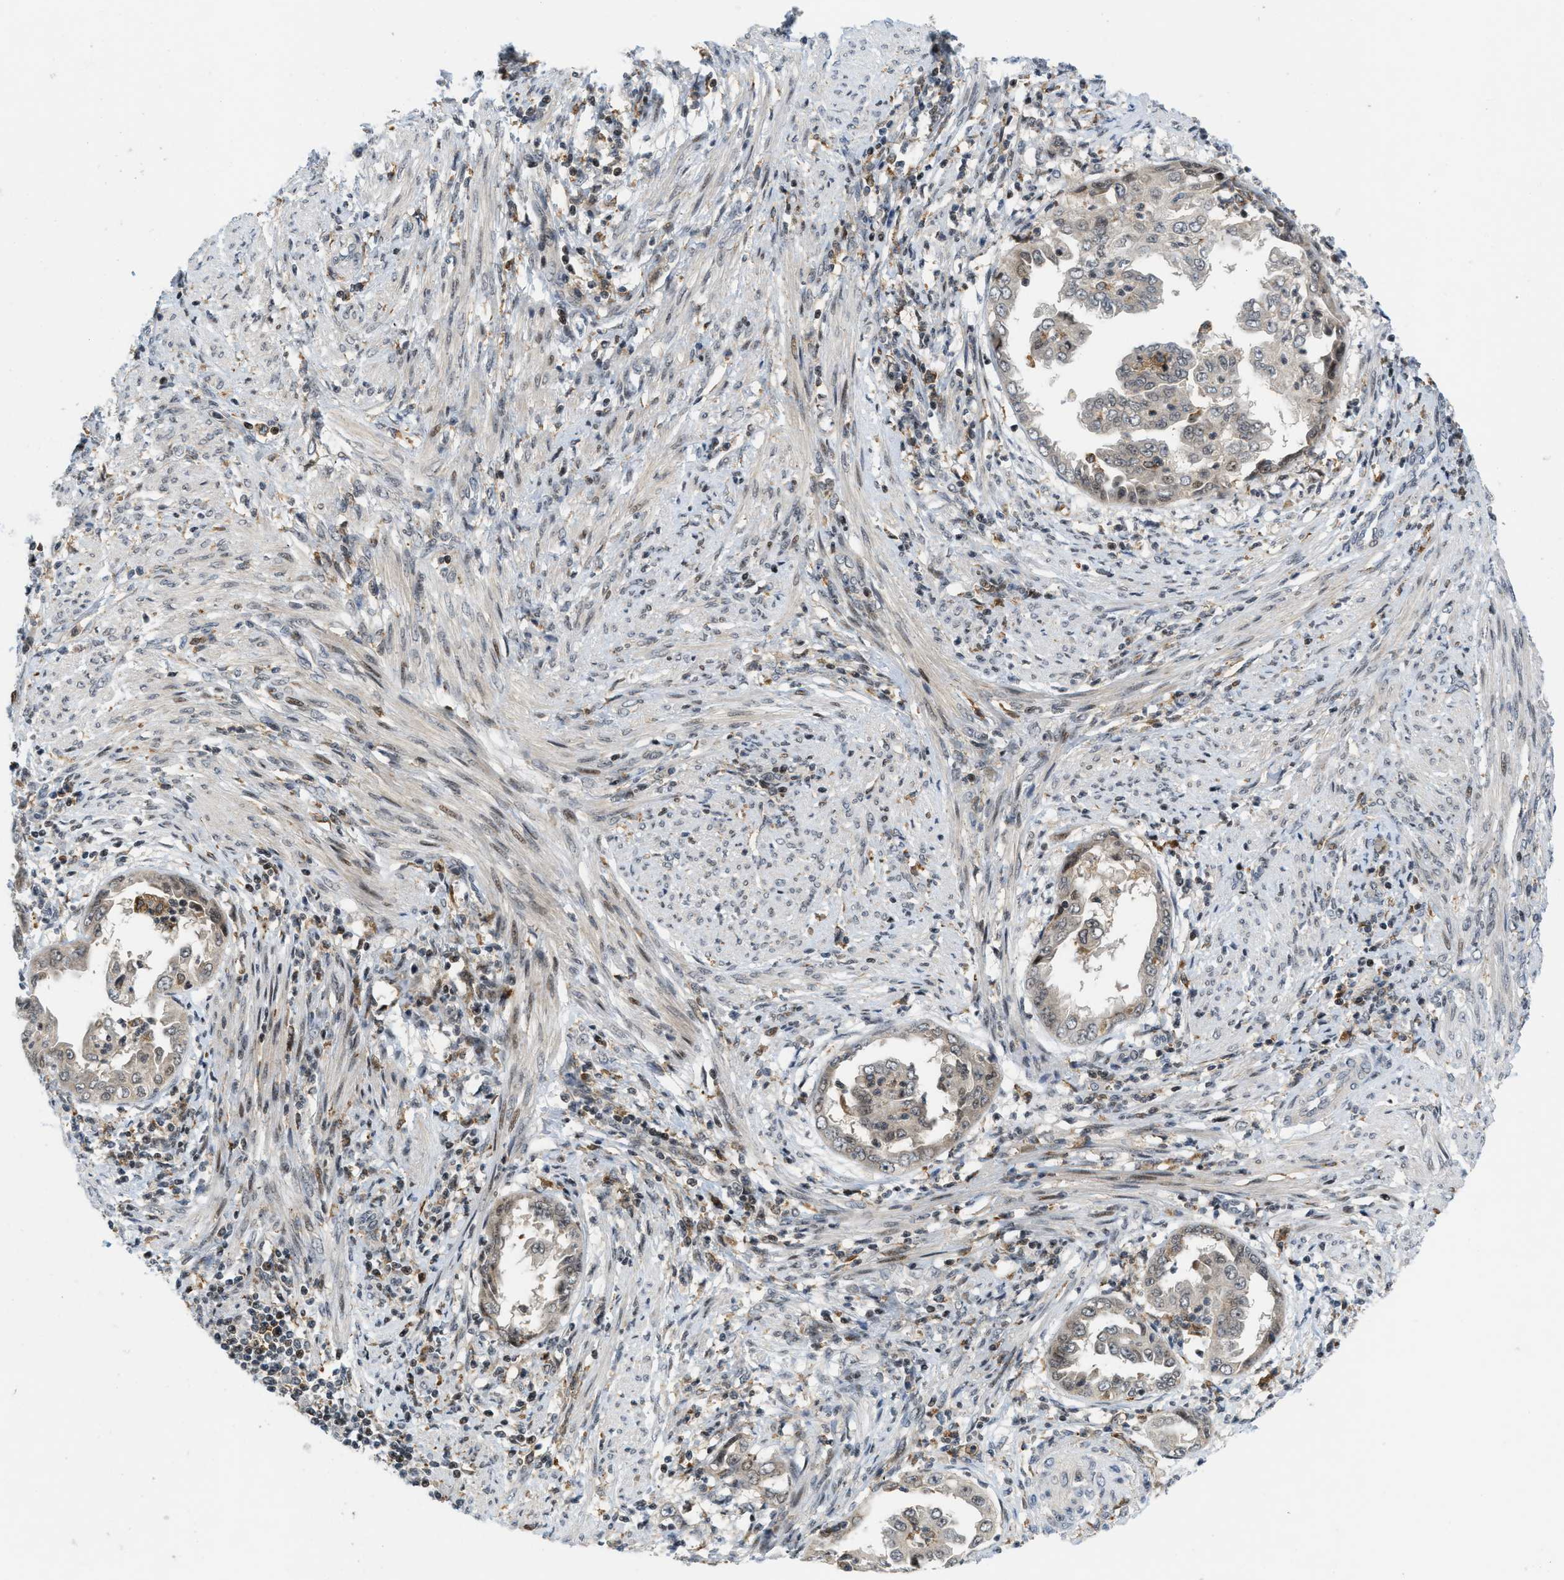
{"staining": {"intensity": "weak", "quantity": "25%-75%", "location": "cytoplasmic/membranous,nuclear"}, "tissue": "endometrial cancer", "cell_type": "Tumor cells", "image_type": "cancer", "snomed": [{"axis": "morphology", "description": "Adenocarcinoma, NOS"}, {"axis": "topography", "description": "Endometrium"}], "caption": "Protein analysis of endometrial cancer tissue demonstrates weak cytoplasmic/membranous and nuclear positivity in approximately 25%-75% of tumor cells.", "gene": "ING1", "patient": {"sex": "female", "age": 85}}